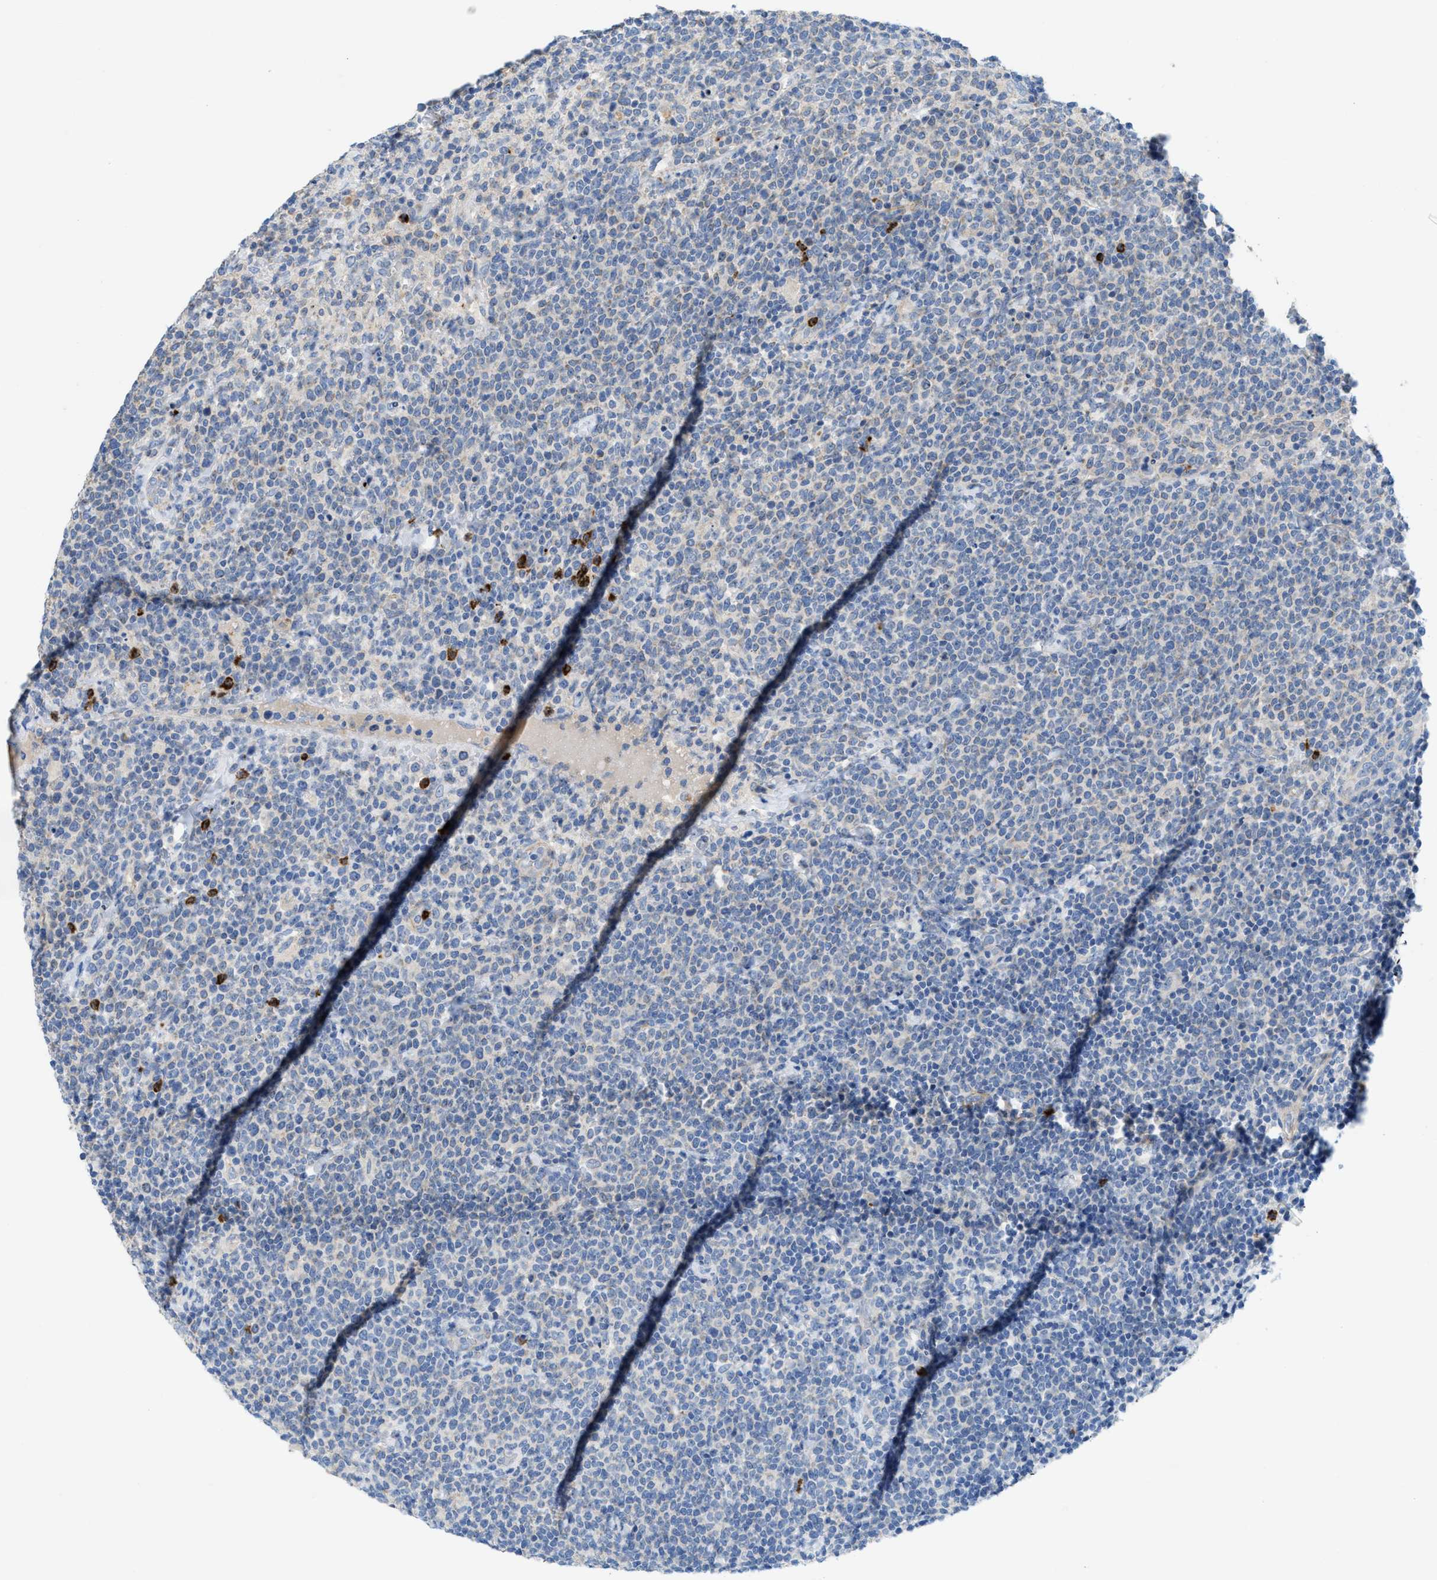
{"staining": {"intensity": "negative", "quantity": "none", "location": "none"}, "tissue": "lymphoma", "cell_type": "Tumor cells", "image_type": "cancer", "snomed": [{"axis": "morphology", "description": "Malignant lymphoma, non-Hodgkin's type, High grade"}, {"axis": "topography", "description": "Lymph node"}], "caption": "Tumor cells are negative for protein expression in human lymphoma.", "gene": "CMTM1", "patient": {"sex": "male", "age": 61}}